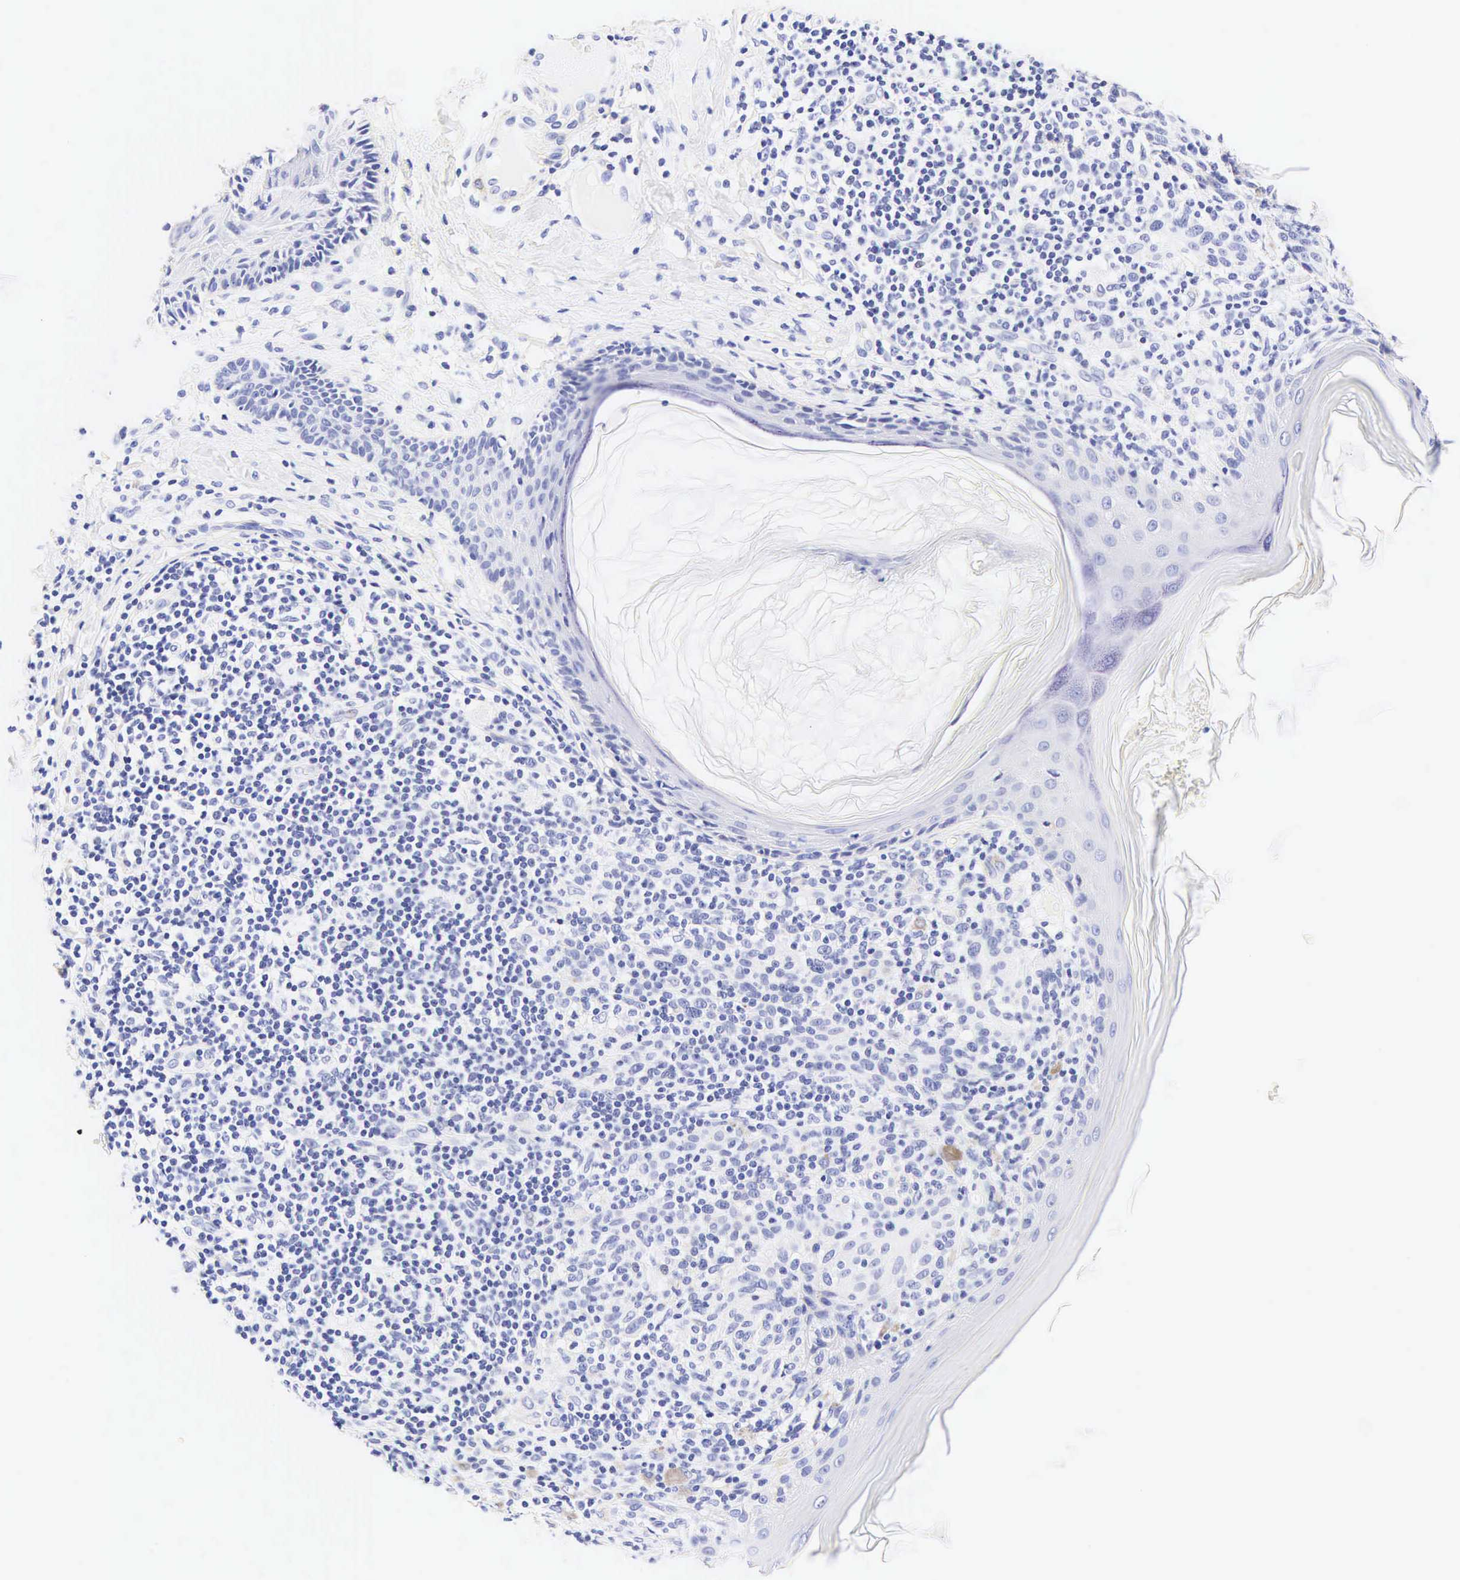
{"staining": {"intensity": "negative", "quantity": "none", "location": "none"}, "tissue": "melanoma", "cell_type": "Tumor cells", "image_type": "cancer", "snomed": [{"axis": "morphology", "description": "Malignant melanoma, NOS"}, {"axis": "topography", "description": "Skin"}], "caption": "IHC image of neoplastic tissue: human malignant melanoma stained with DAB (3,3'-diaminobenzidine) demonstrates no significant protein staining in tumor cells.", "gene": "CNN1", "patient": {"sex": "male", "age": 45}}